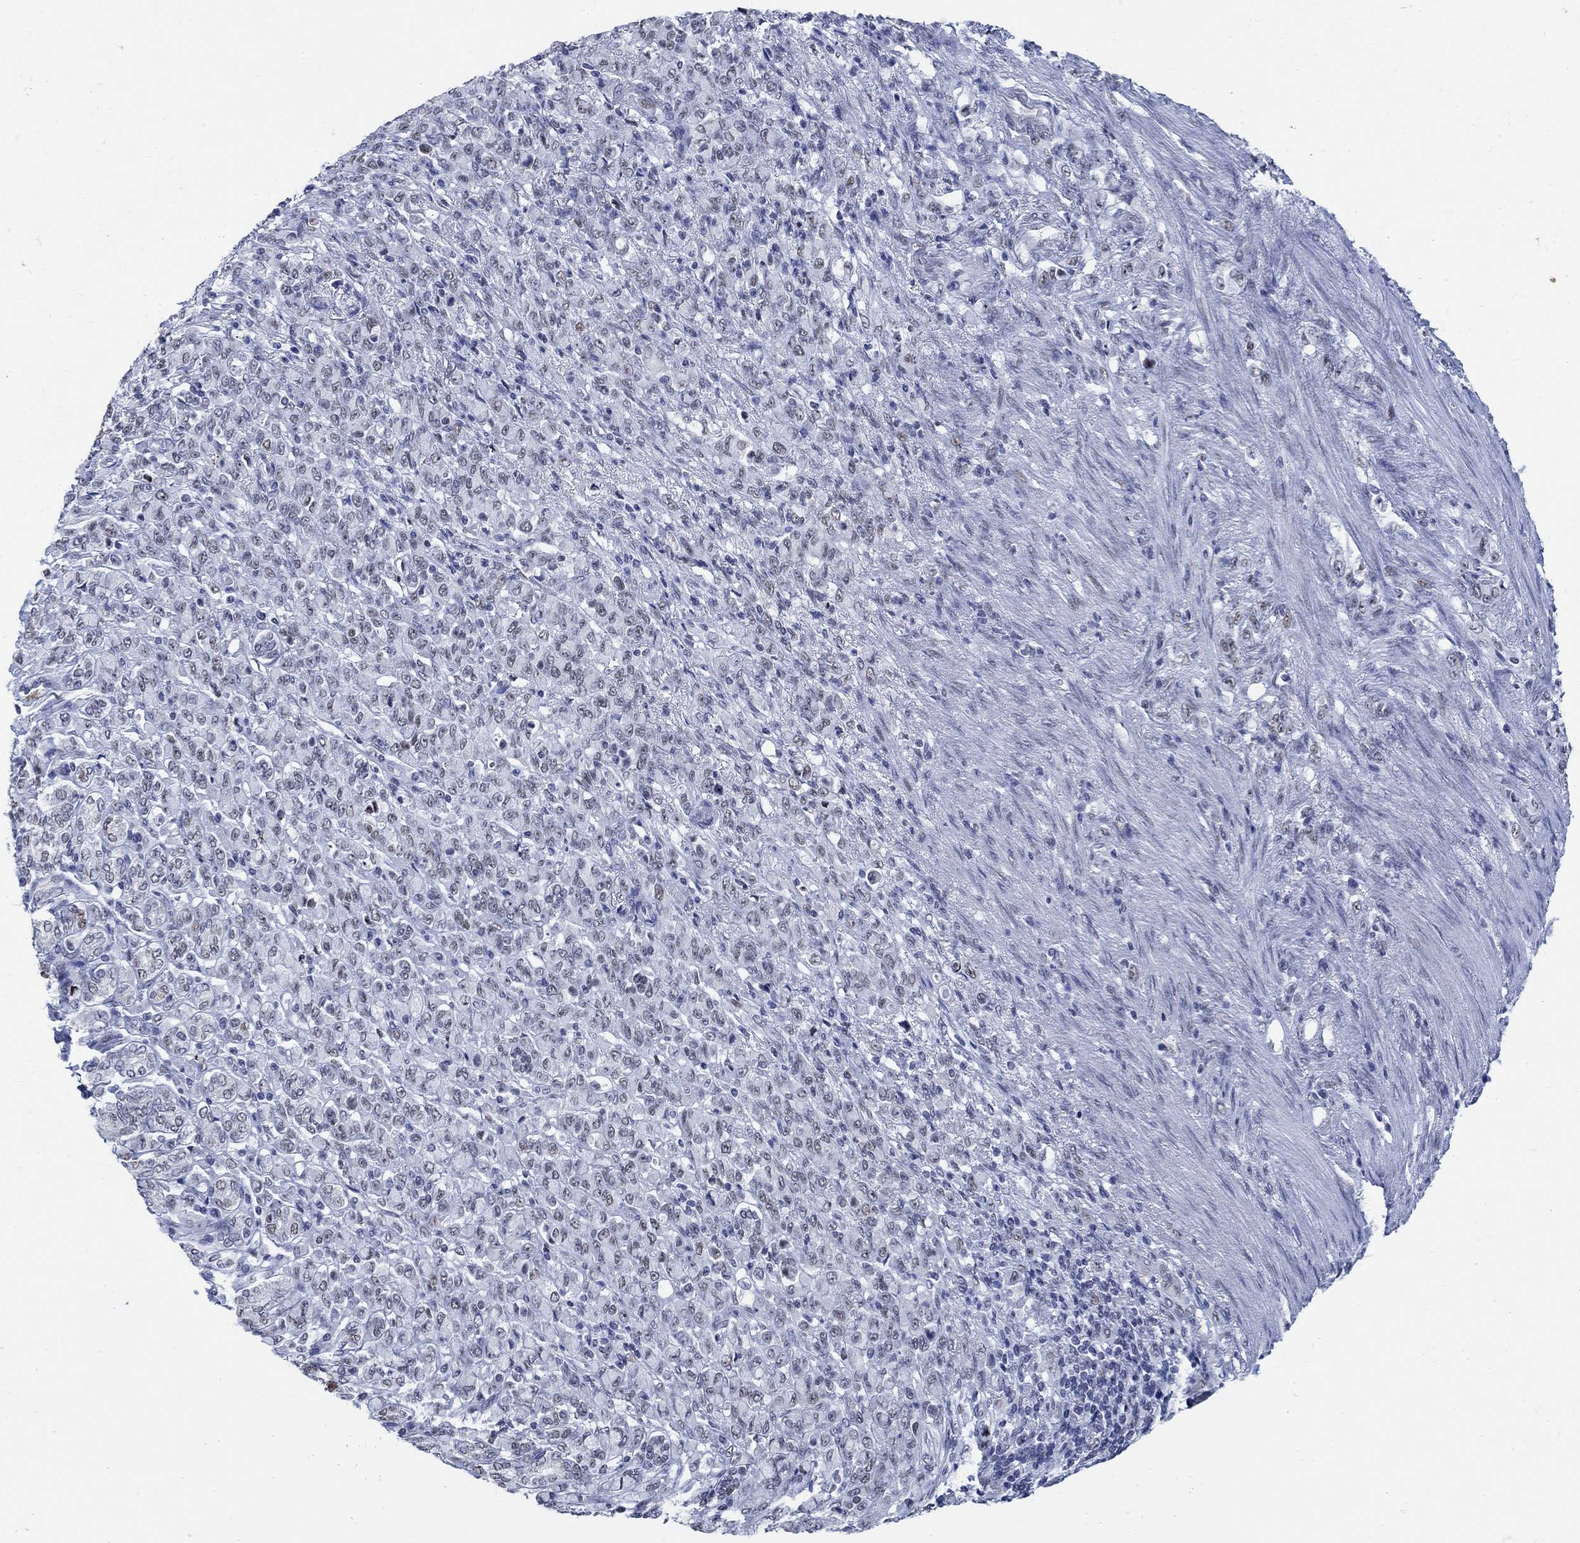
{"staining": {"intensity": "weak", "quantity": "<25%", "location": "nuclear"}, "tissue": "stomach cancer", "cell_type": "Tumor cells", "image_type": "cancer", "snomed": [{"axis": "morphology", "description": "Normal tissue, NOS"}, {"axis": "morphology", "description": "Adenocarcinoma, NOS"}, {"axis": "topography", "description": "Stomach"}], "caption": "Immunohistochemical staining of human stomach adenocarcinoma exhibits no significant positivity in tumor cells.", "gene": "DLK1", "patient": {"sex": "female", "age": 79}}